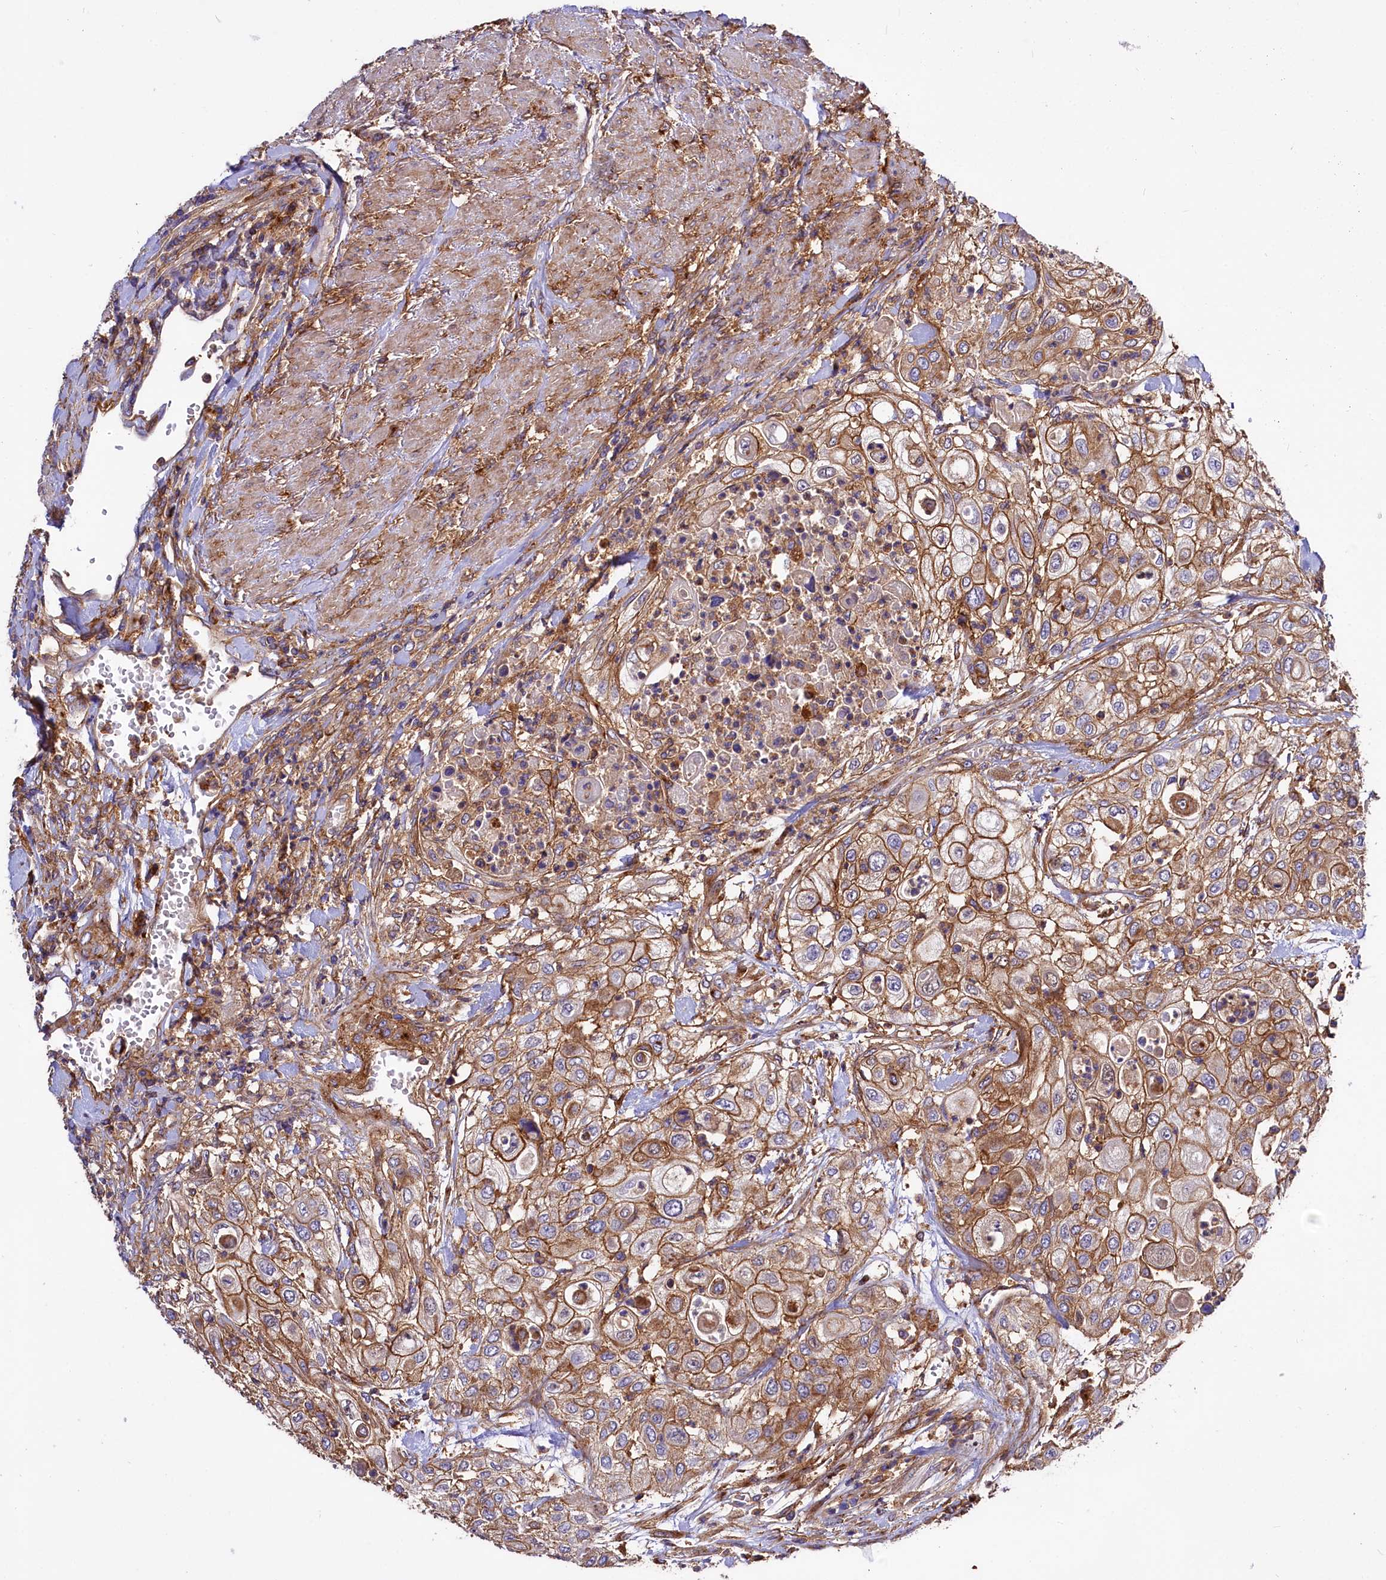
{"staining": {"intensity": "moderate", "quantity": ">75%", "location": "cytoplasmic/membranous"}, "tissue": "urothelial cancer", "cell_type": "Tumor cells", "image_type": "cancer", "snomed": [{"axis": "morphology", "description": "Urothelial carcinoma, High grade"}, {"axis": "topography", "description": "Urinary bladder"}], "caption": "About >75% of tumor cells in urothelial cancer show moderate cytoplasmic/membranous protein positivity as visualized by brown immunohistochemical staining.", "gene": "ANO6", "patient": {"sex": "female", "age": 79}}